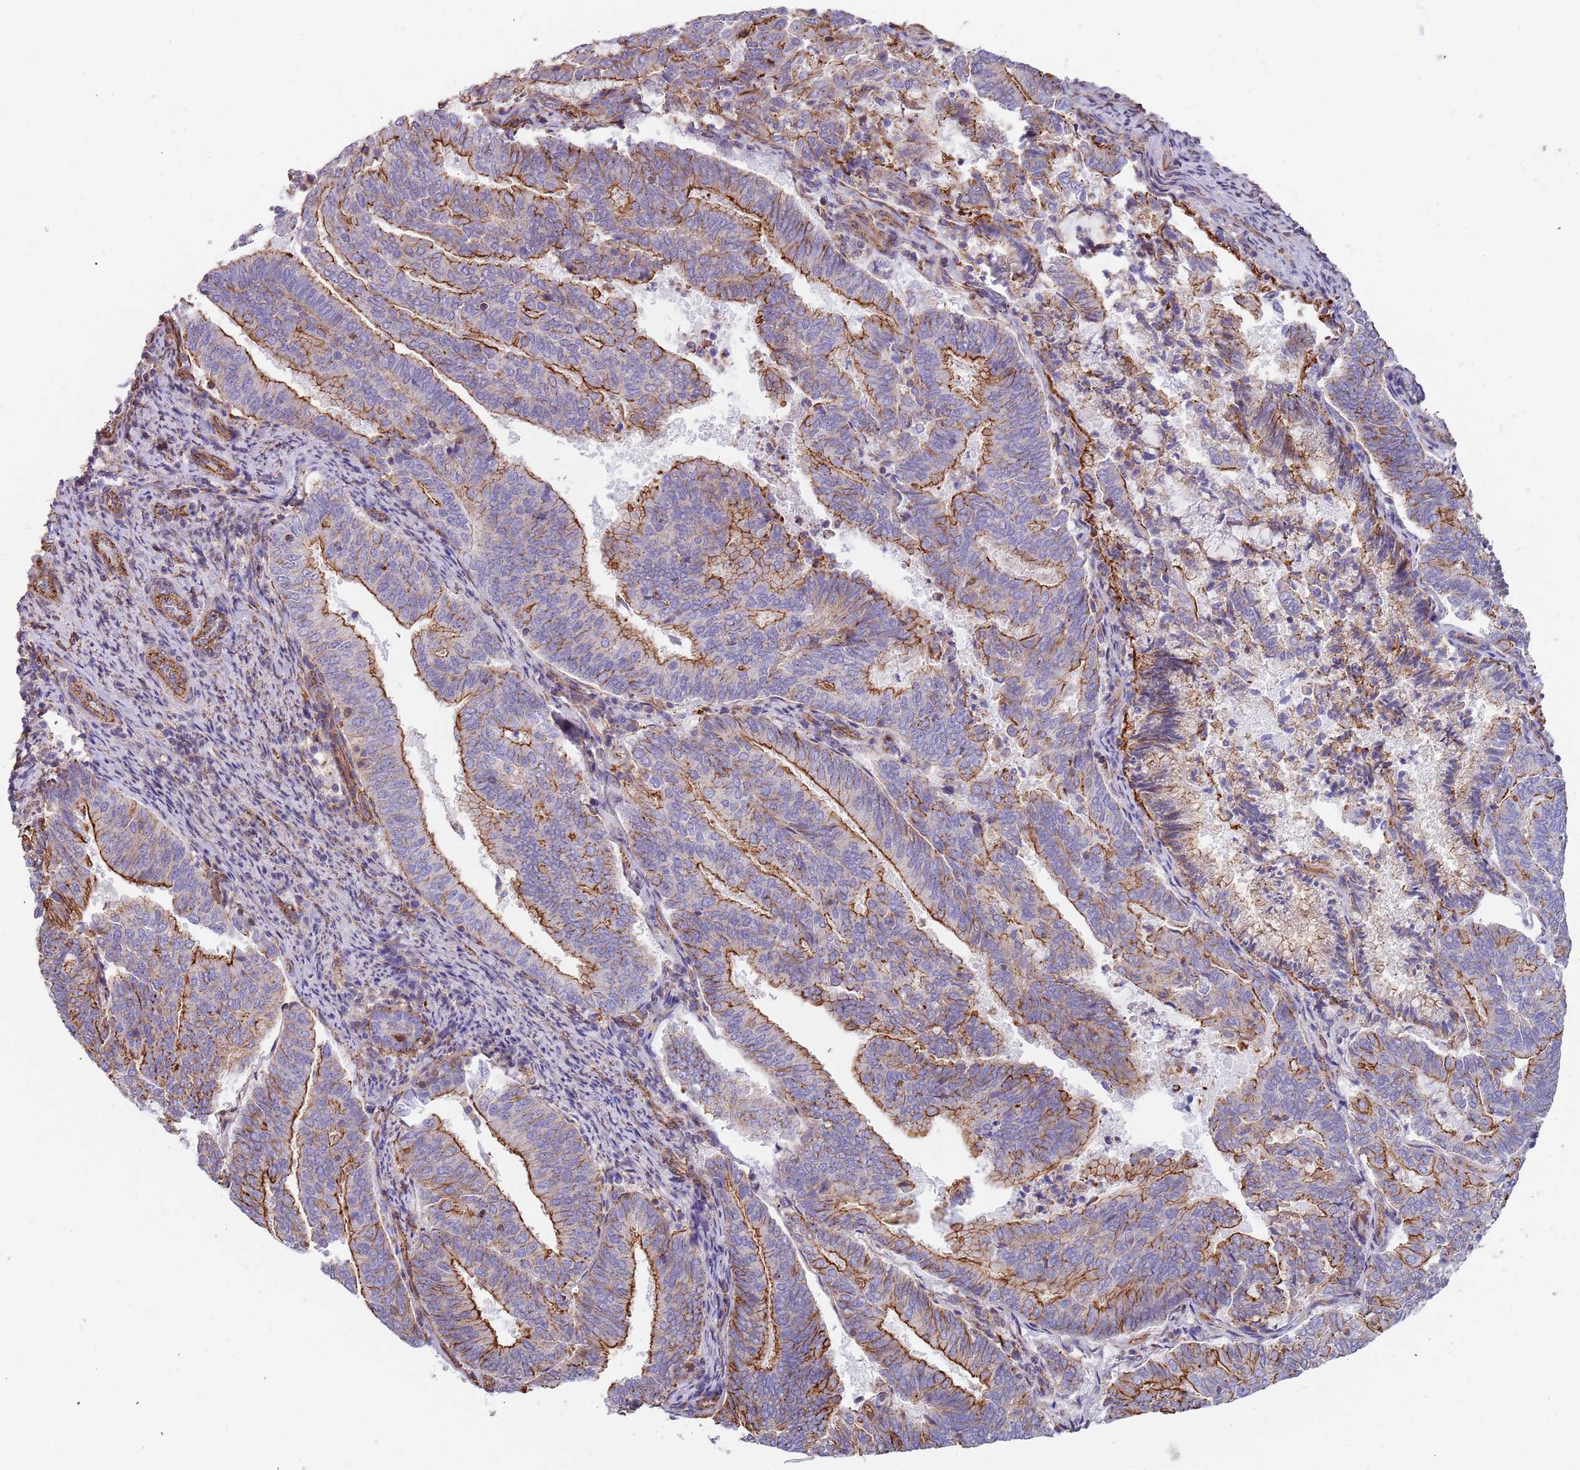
{"staining": {"intensity": "moderate", "quantity": ">75%", "location": "cytoplasmic/membranous"}, "tissue": "endometrial cancer", "cell_type": "Tumor cells", "image_type": "cancer", "snomed": [{"axis": "morphology", "description": "Adenocarcinoma, NOS"}, {"axis": "topography", "description": "Endometrium"}], "caption": "This is a micrograph of immunohistochemistry staining of adenocarcinoma (endometrial), which shows moderate staining in the cytoplasmic/membranous of tumor cells.", "gene": "GFRAL", "patient": {"sex": "female", "age": 80}}